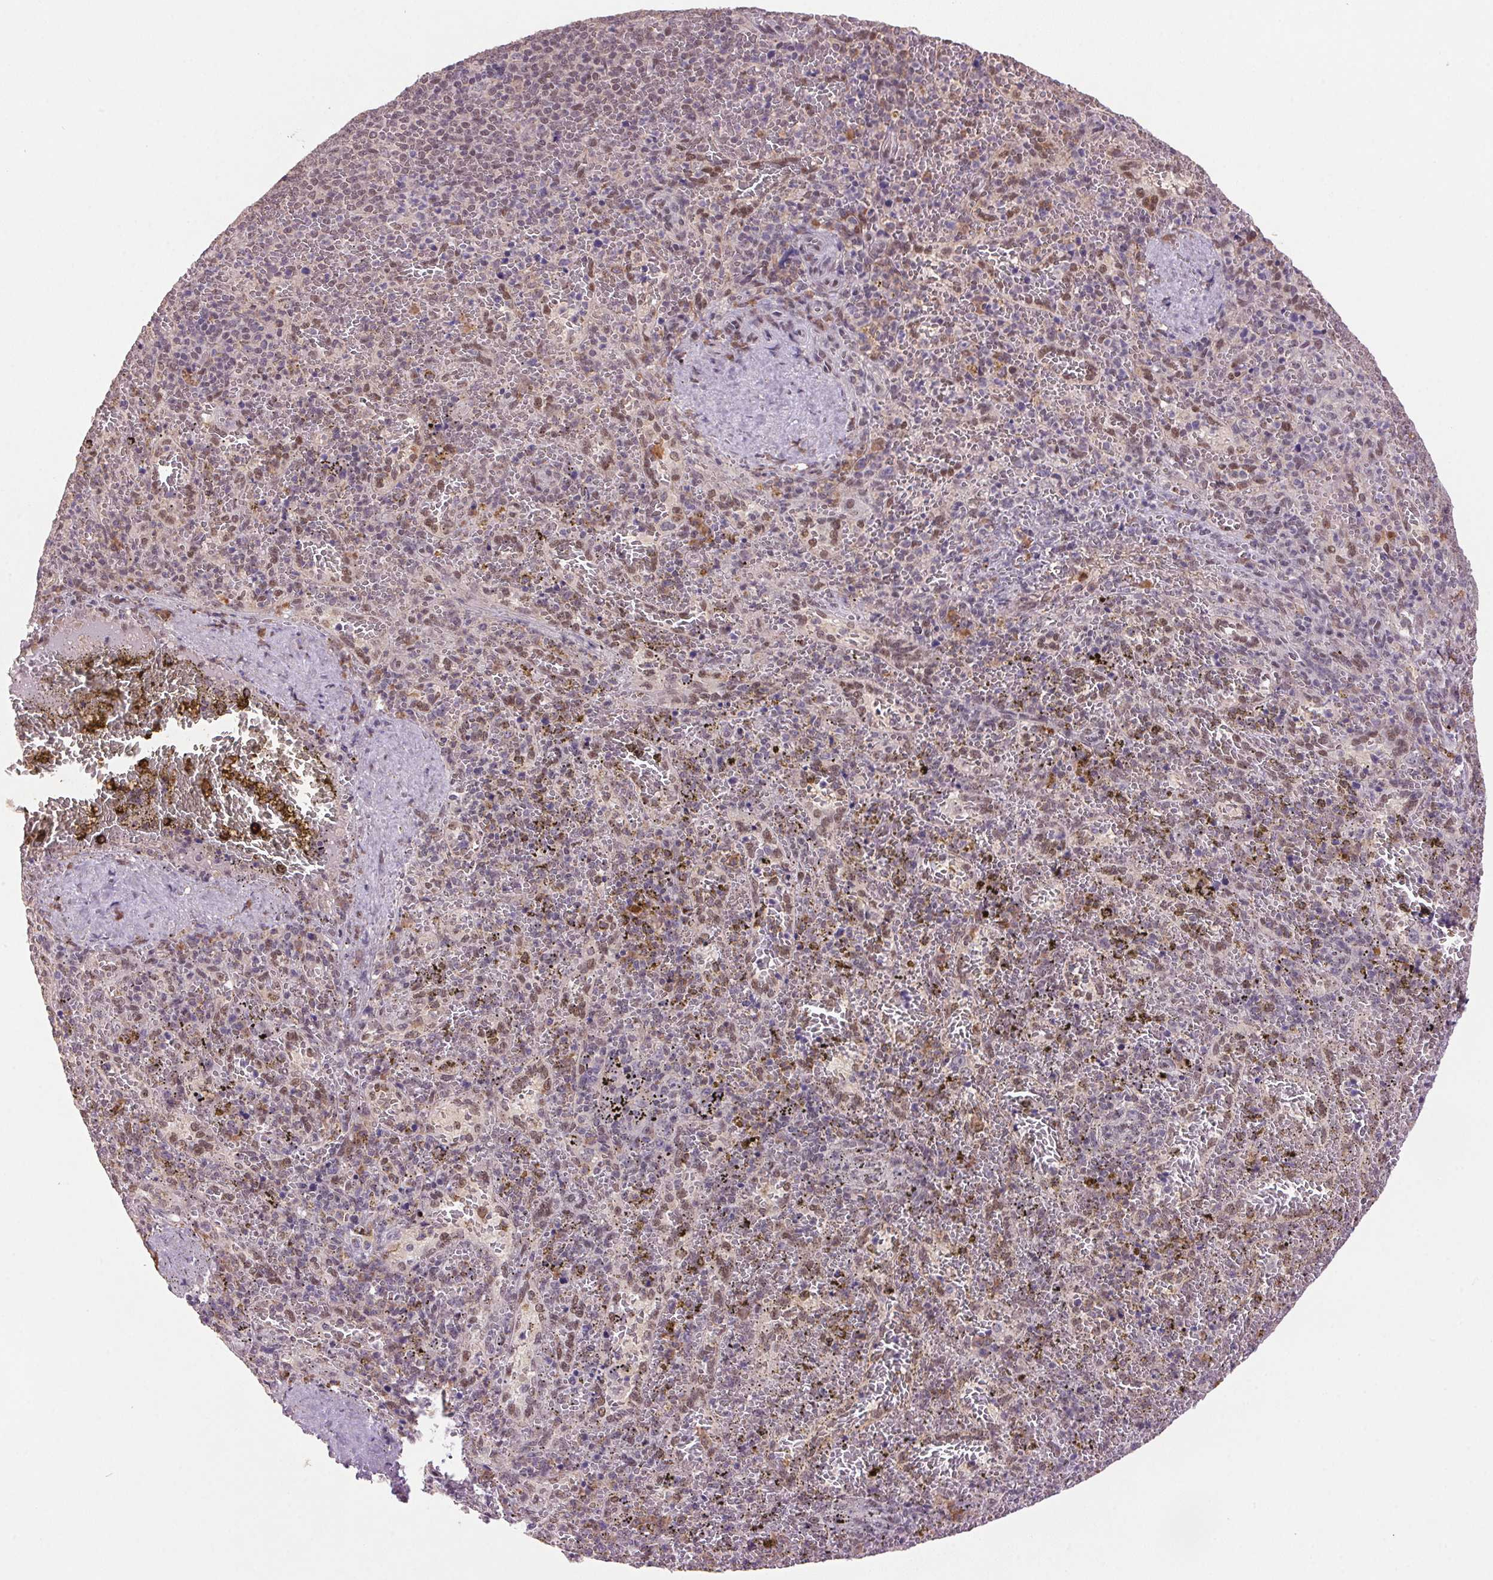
{"staining": {"intensity": "weak", "quantity": "<25%", "location": "nuclear"}, "tissue": "spleen", "cell_type": "Cells in red pulp", "image_type": "normal", "snomed": [{"axis": "morphology", "description": "Normal tissue, NOS"}, {"axis": "topography", "description": "Spleen"}], "caption": "Photomicrograph shows no significant protein positivity in cells in red pulp of benign spleen.", "gene": "ZBTB4", "patient": {"sex": "female", "age": 50}}